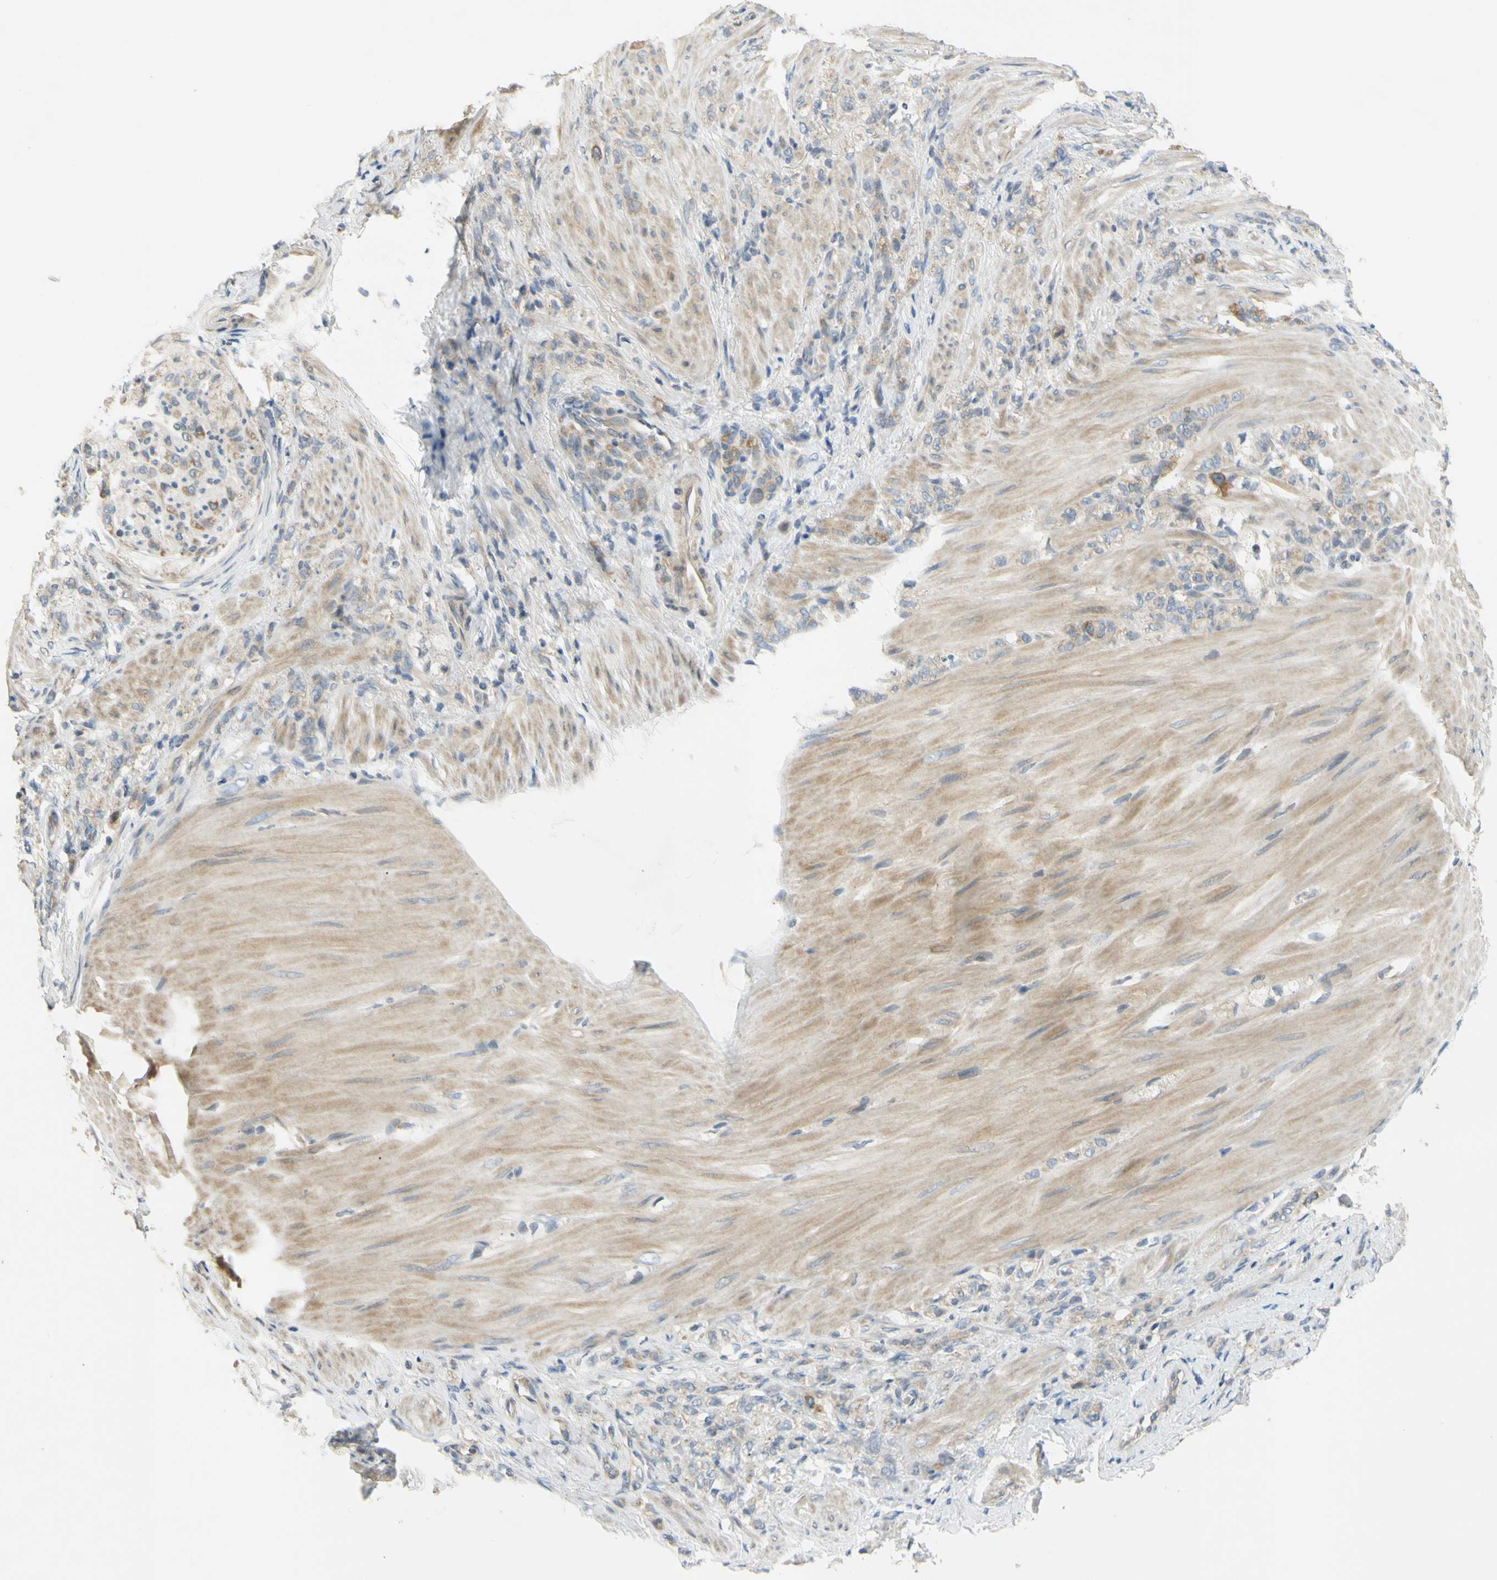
{"staining": {"intensity": "weak", "quantity": ">75%", "location": "cytoplasmic/membranous"}, "tissue": "stomach cancer", "cell_type": "Tumor cells", "image_type": "cancer", "snomed": [{"axis": "morphology", "description": "Adenocarcinoma, NOS"}, {"axis": "topography", "description": "Stomach"}], "caption": "Immunohistochemical staining of stomach adenocarcinoma shows weak cytoplasmic/membranous protein positivity in approximately >75% of tumor cells.", "gene": "CCNB2", "patient": {"sex": "male", "age": 82}}